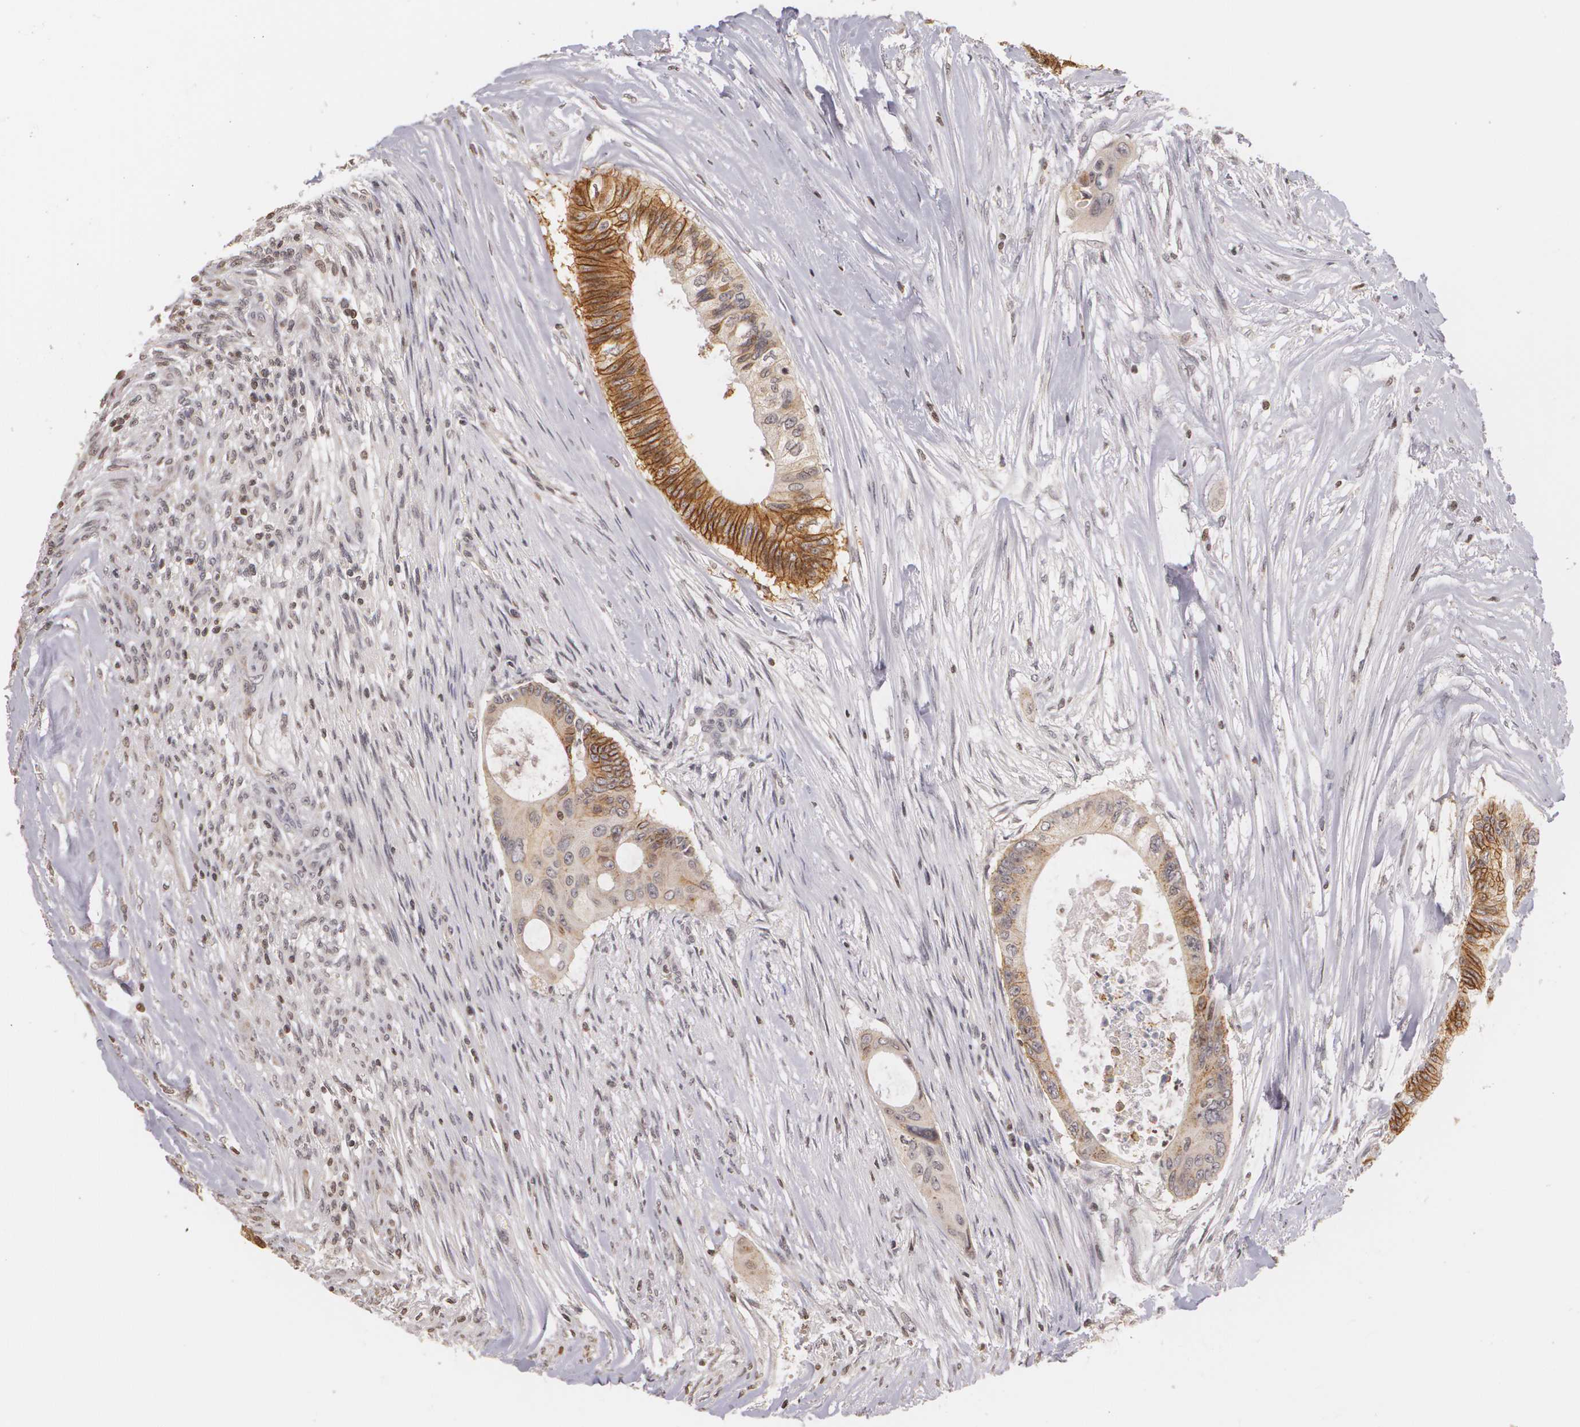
{"staining": {"intensity": "moderate", "quantity": "25%-75%", "location": "cytoplasmic/membranous"}, "tissue": "colorectal cancer", "cell_type": "Tumor cells", "image_type": "cancer", "snomed": [{"axis": "morphology", "description": "Adenocarcinoma, NOS"}, {"axis": "topography", "description": "Colon"}], "caption": "A photomicrograph of human adenocarcinoma (colorectal) stained for a protein exhibits moderate cytoplasmic/membranous brown staining in tumor cells.", "gene": "THRB", "patient": {"sex": "male", "age": 65}}